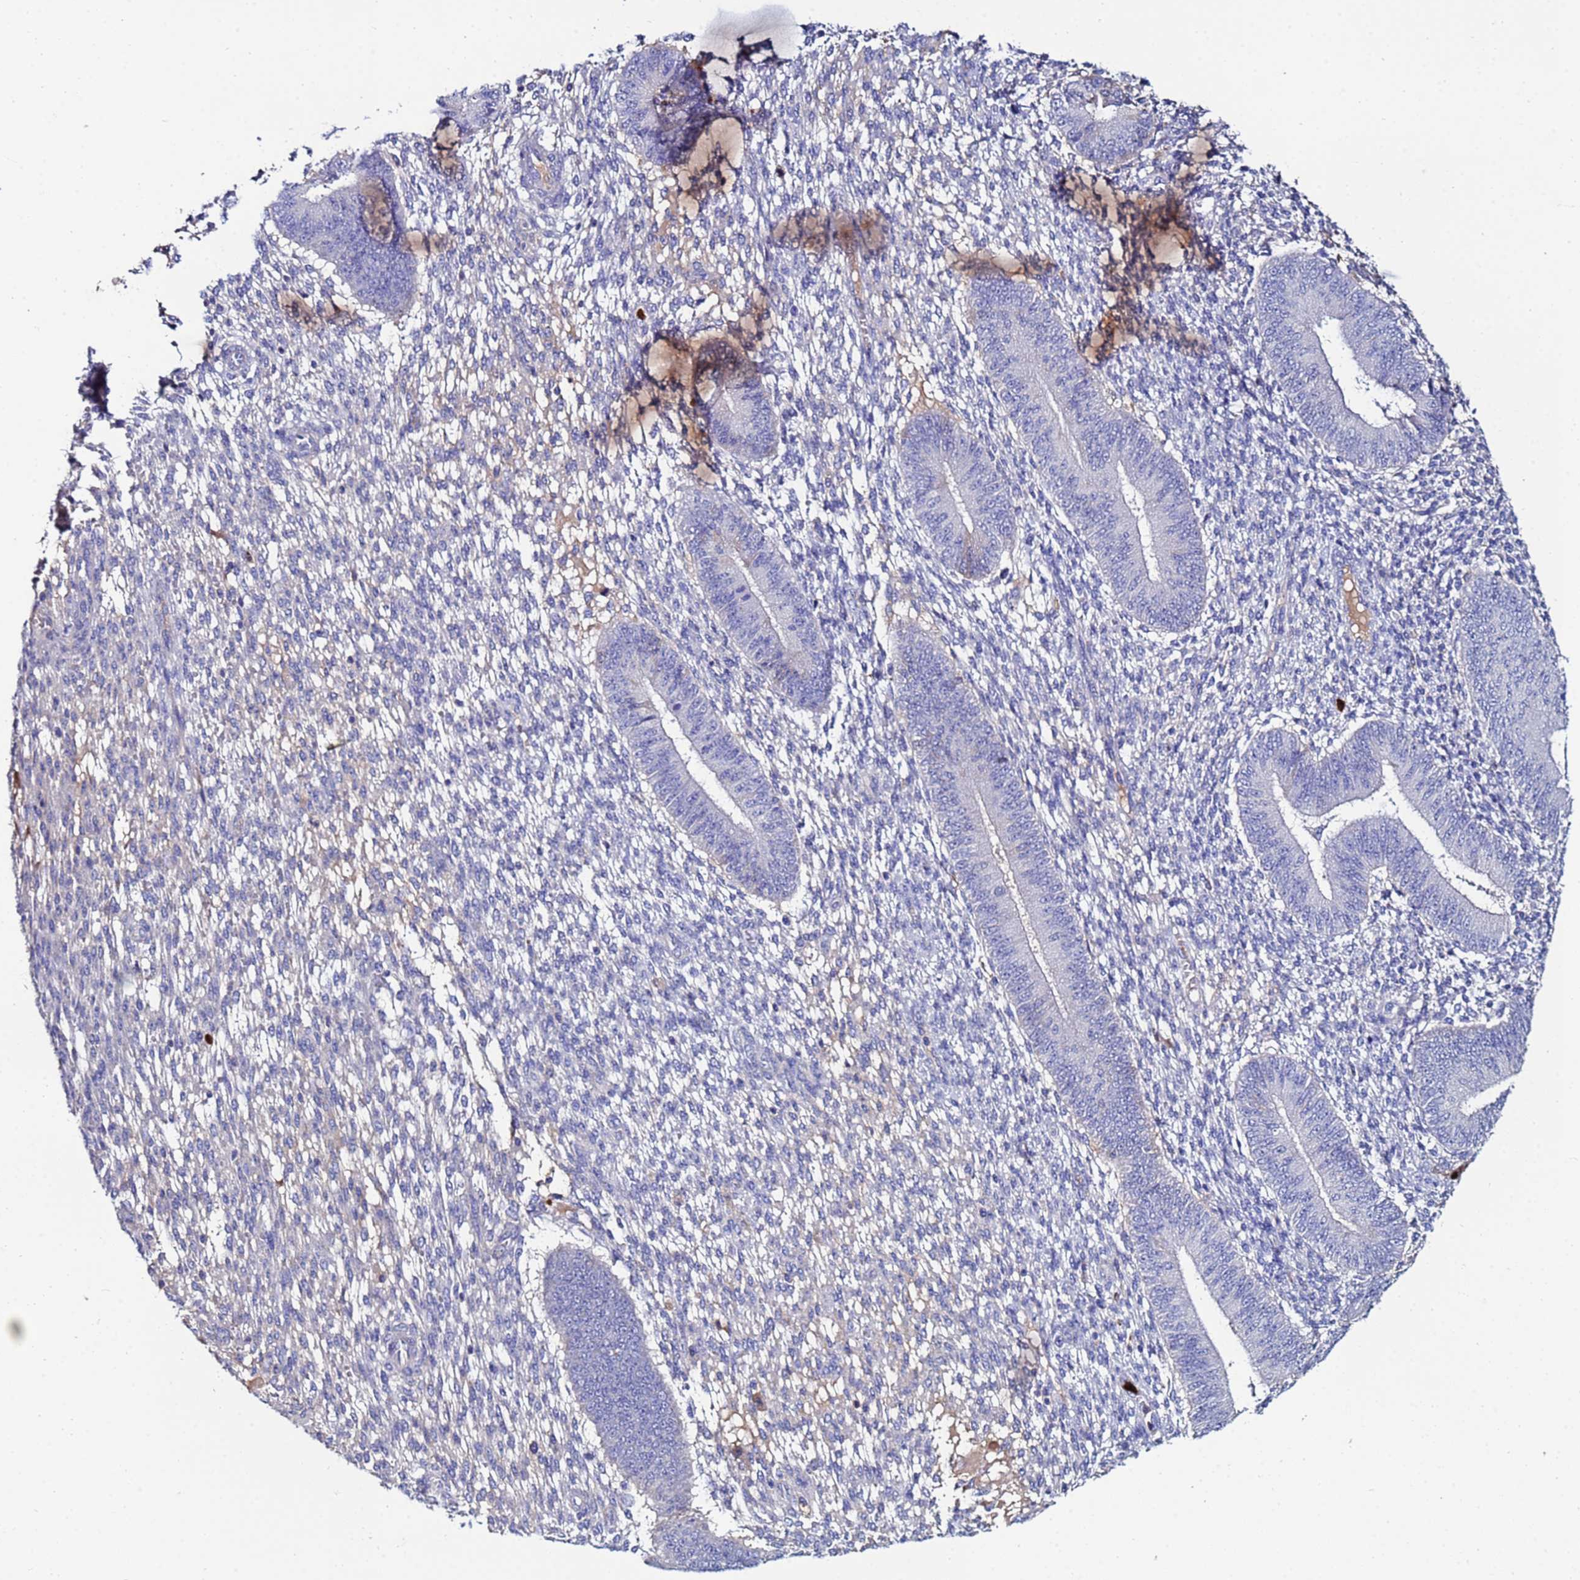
{"staining": {"intensity": "negative", "quantity": "none", "location": "none"}, "tissue": "endometrium", "cell_type": "Cells in endometrial stroma", "image_type": "normal", "snomed": [{"axis": "morphology", "description": "Normal tissue, NOS"}, {"axis": "topography", "description": "Endometrium"}], "caption": "This is an IHC micrograph of normal human endometrium. There is no expression in cells in endometrial stroma.", "gene": "TUBAL3", "patient": {"sex": "female", "age": 49}}